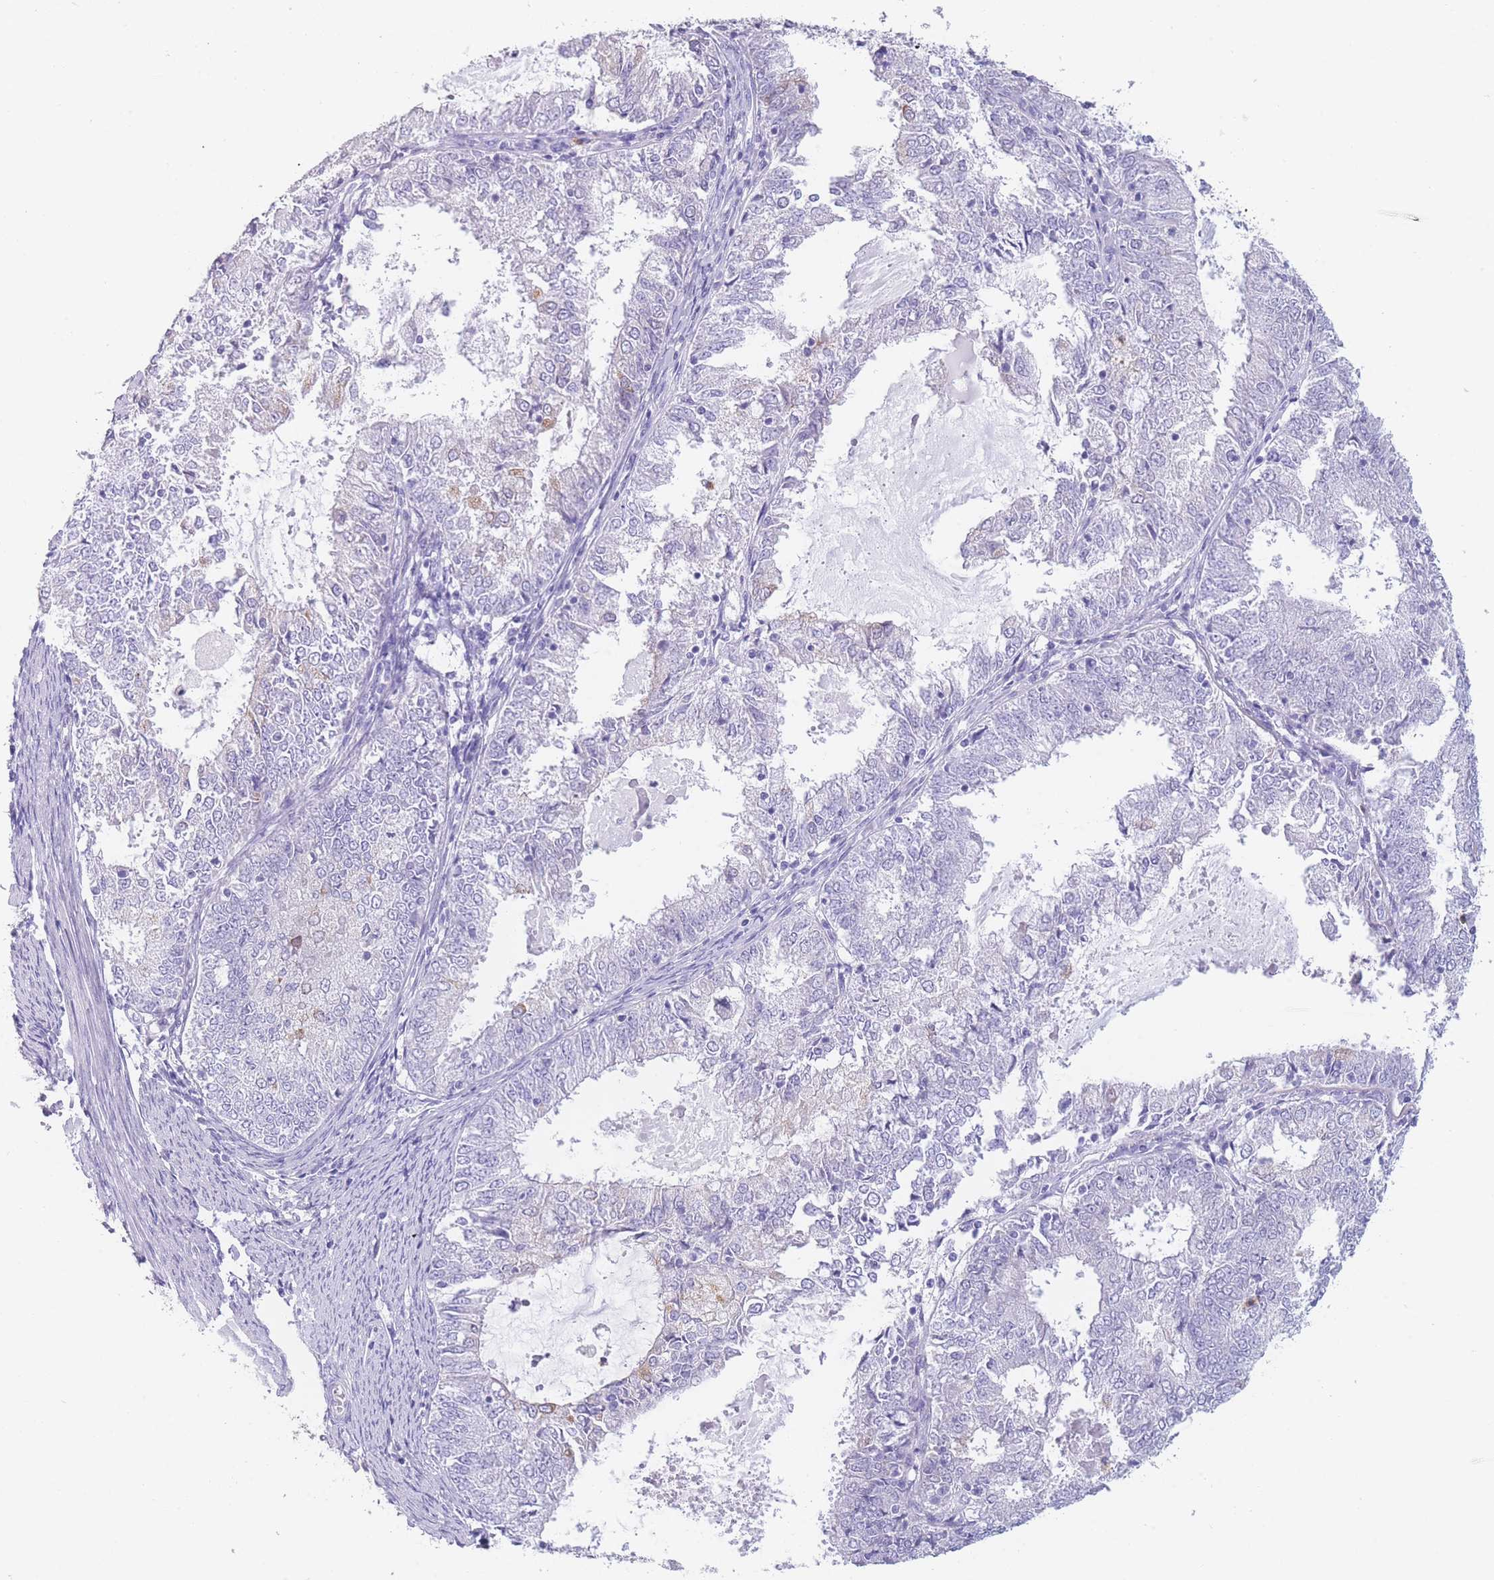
{"staining": {"intensity": "negative", "quantity": "none", "location": "none"}, "tissue": "endometrial cancer", "cell_type": "Tumor cells", "image_type": "cancer", "snomed": [{"axis": "morphology", "description": "Adenocarcinoma, NOS"}, {"axis": "topography", "description": "Endometrium"}], "caption": "Immunohistochemistry (IHC) histopathology image of adenocarcinoma (endometrial) stained for a protein (brown), which reveals no positivity in tumor cells.", "gene": "ZNF627", "patient": {"sex": "female", "age": 57}}